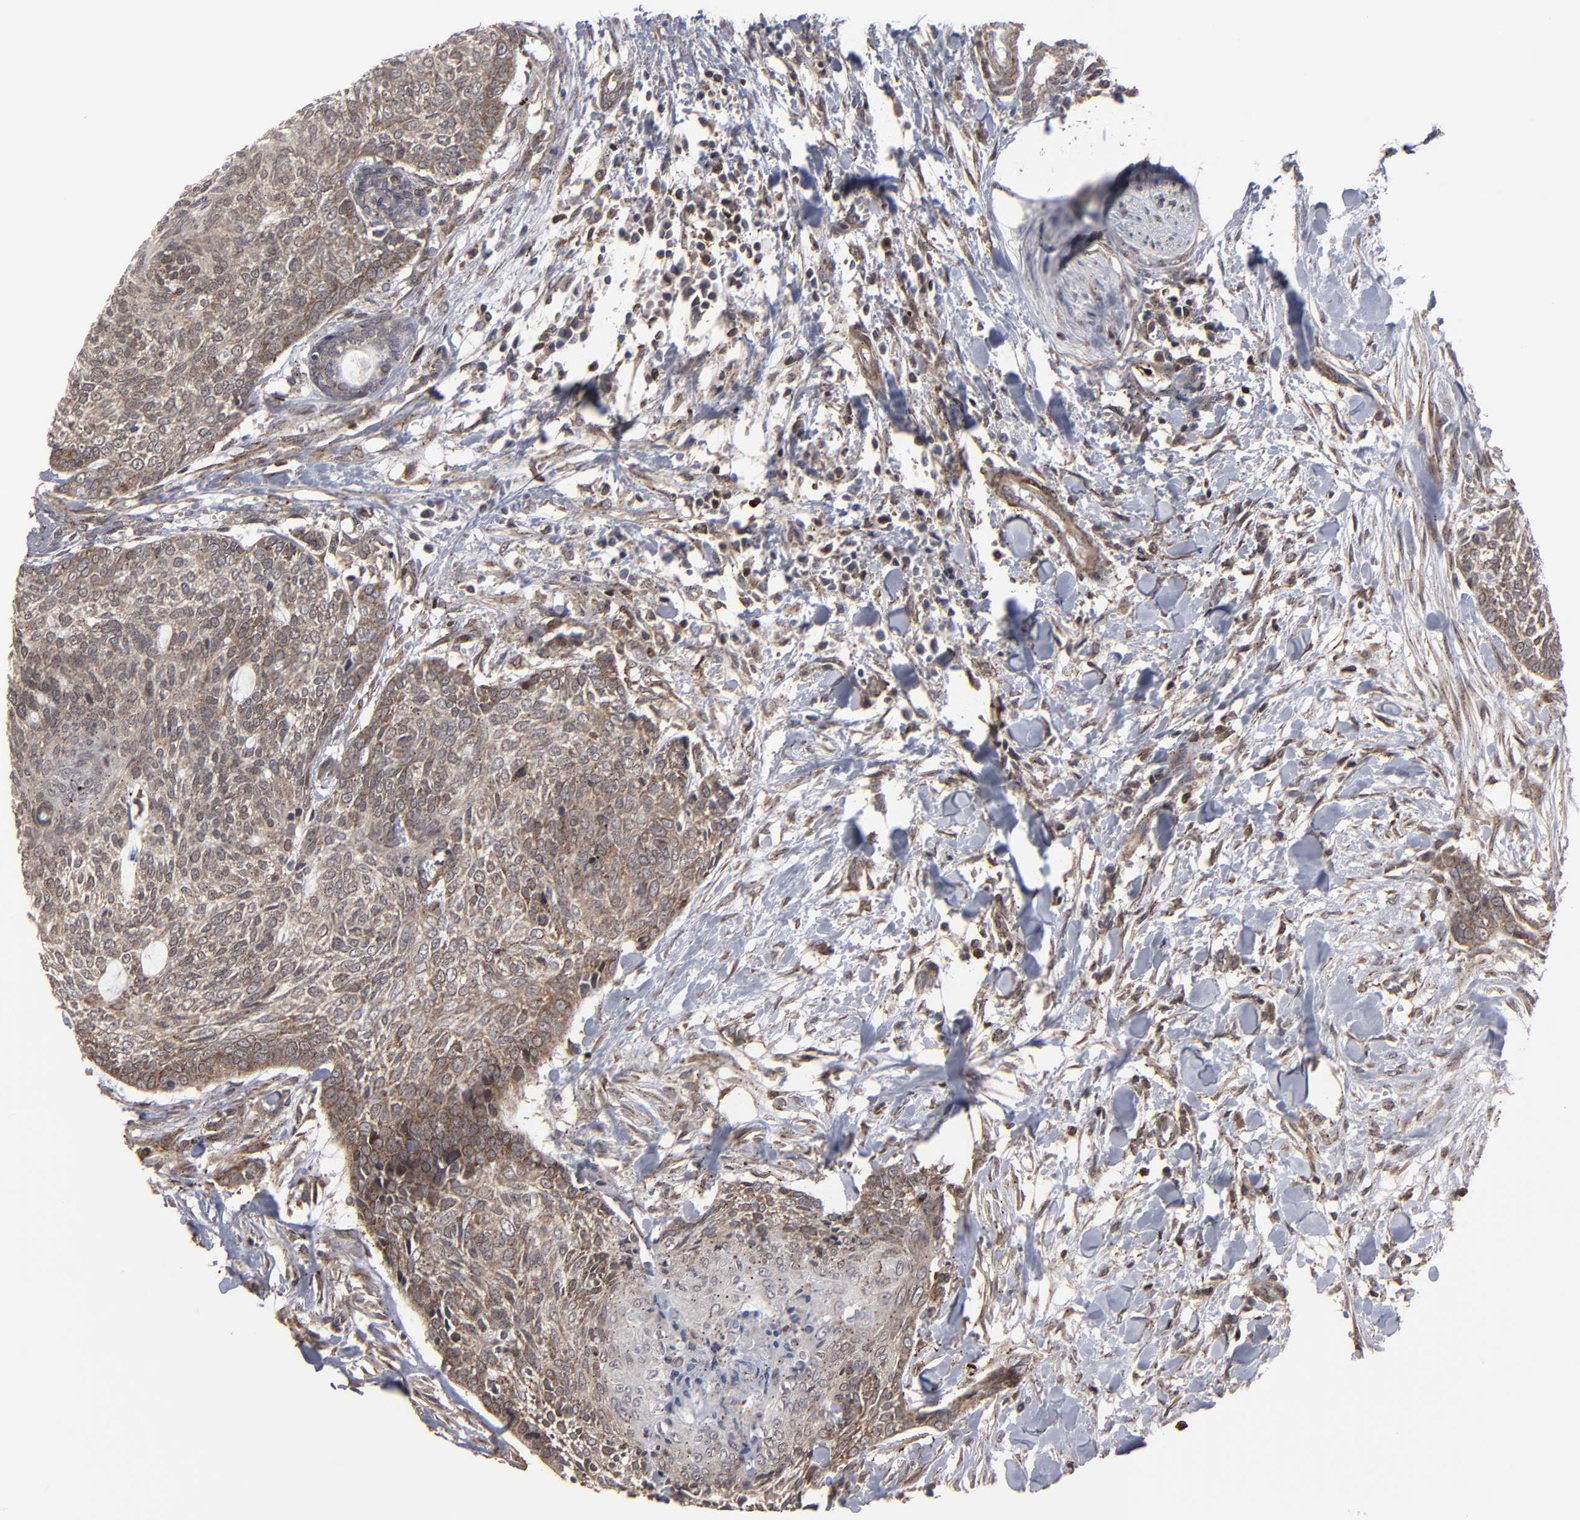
{"staining": {"intensity": "moderate", "quantity": ">75%", "location": "cytoplasmic/membranous,nuclear"}, "tissue": "head and neck cancer", "cell_type": "Tumor cells", "image_type": "cancer", "snomed": [{"axis": "morphology", "description": "Squamous cell carcinoma, NOS"}, {"axis": "topography", "description": "Salivary gland"}, {"axis": "topography", "description": "Head-Neck"}], "caption": "Head and neck cancer (squamous cell carcinoma) stained with a brown dye exhibits moderate cytoplasmic/membranous and nuclear positive staining in about >75% of tumor cells.", "gene": "KIAA2026", "patient": {"sex": "male", "age": 70}}